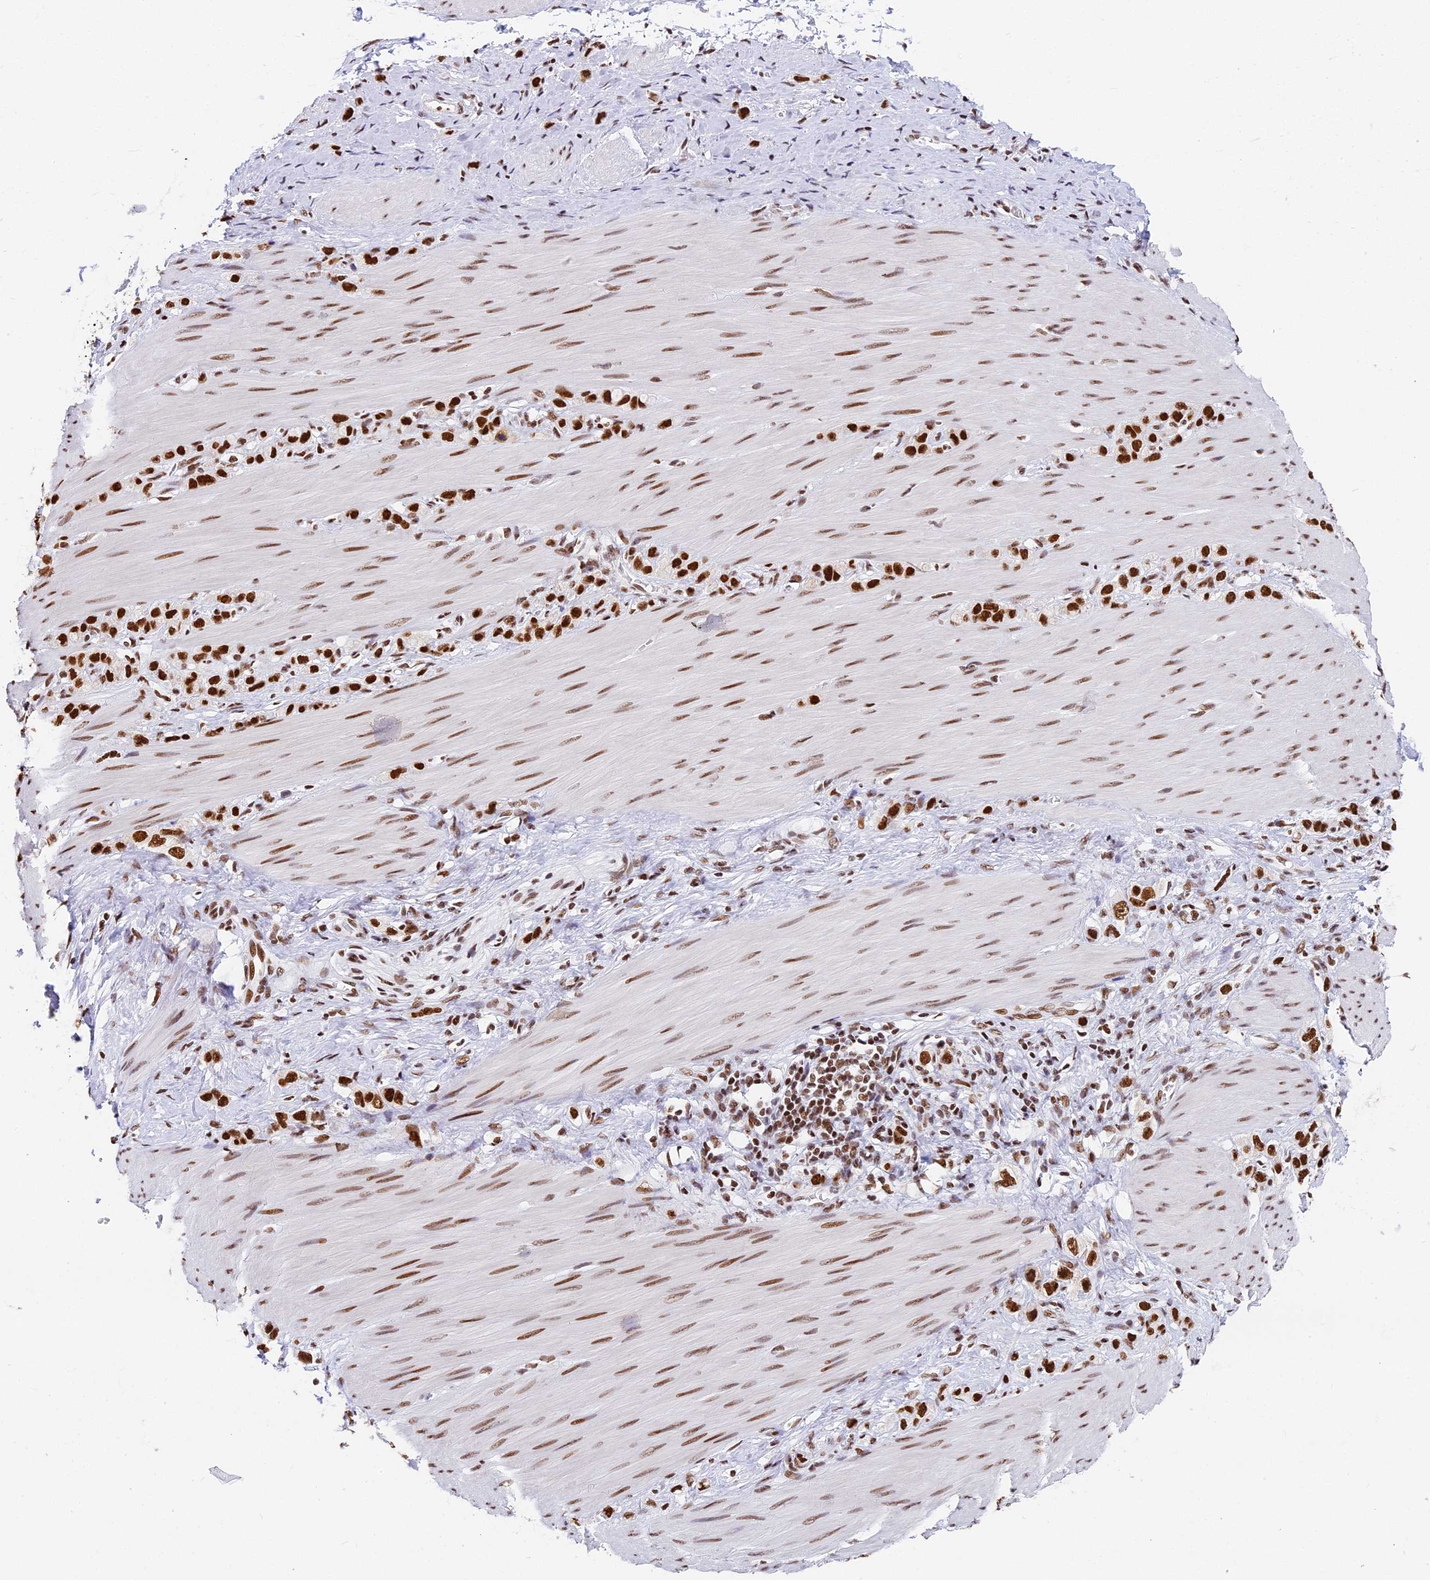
{"staining": {"intensity": "strong", "quantity": ">75%", "location": "nuclear"}, "tissue": "stomach cancer", "cell_type": "Tumor cells", "image_type": "cancer", "snomed": [{"axis": "morphology", "description": "Adenocarcinoma, NOS"}, {"axis": "topography", "description": "Stomach"}], "caption": "A micrograph of human stomach adenocarcinoma stained for a protein shows strong nuclear brown staining in tumor cells.", "gene": "SBNO1", "patient": {"sex": "female", "age": 65}}